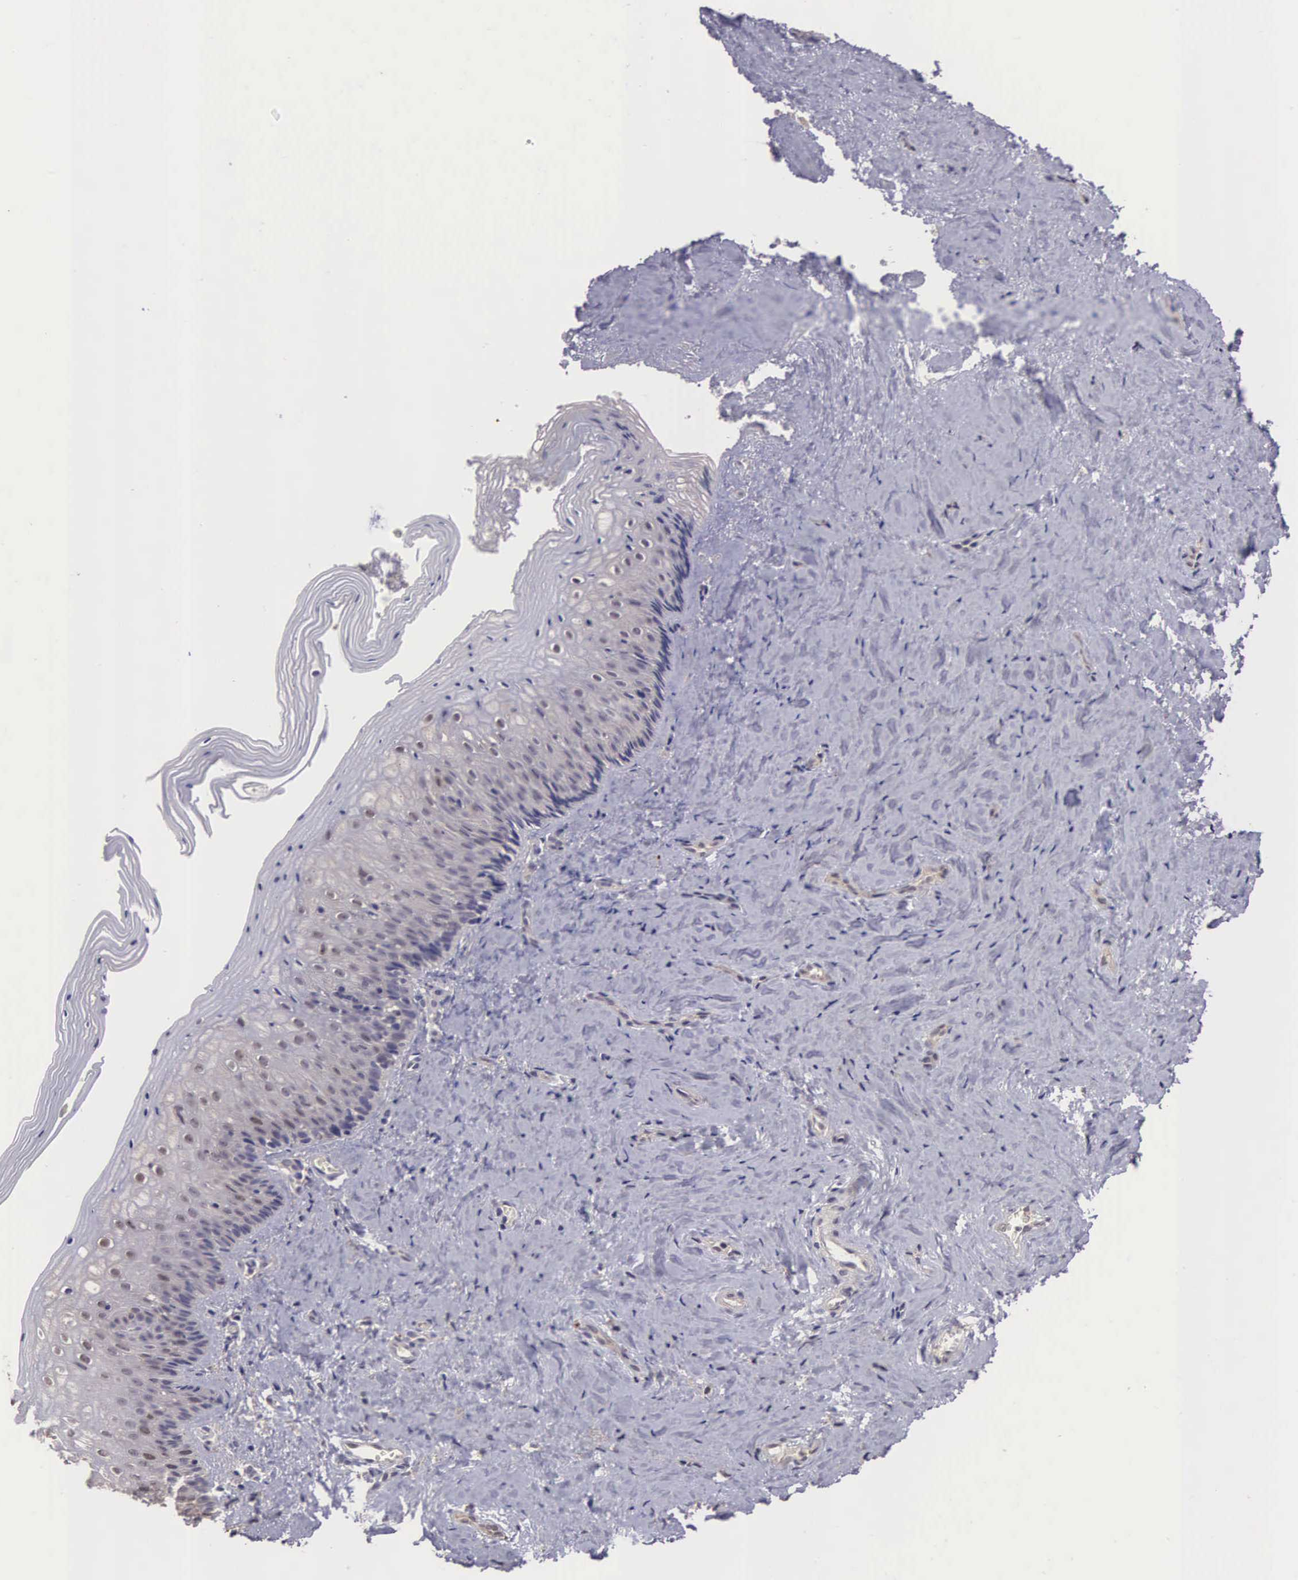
{"staining": {"intensity": "weak", "quantity": "<25%", "location": "cytoplasmic/membranous,nuclear"}, "tissue": "vagina", "cell_type": "Squamous epithelial cells", "image_type": "normal", "snomed": [{"axis": "morphology", "description": "Normal tissue, NOS"}, {"axis": "topography", "description": "Vagina"}], "caption": "Micrograph shows no significant protein positivity in squamous epithelial cells of benign vagina.", "gene": "CDC45", "patient": {"sex": "female", "age": 46}}